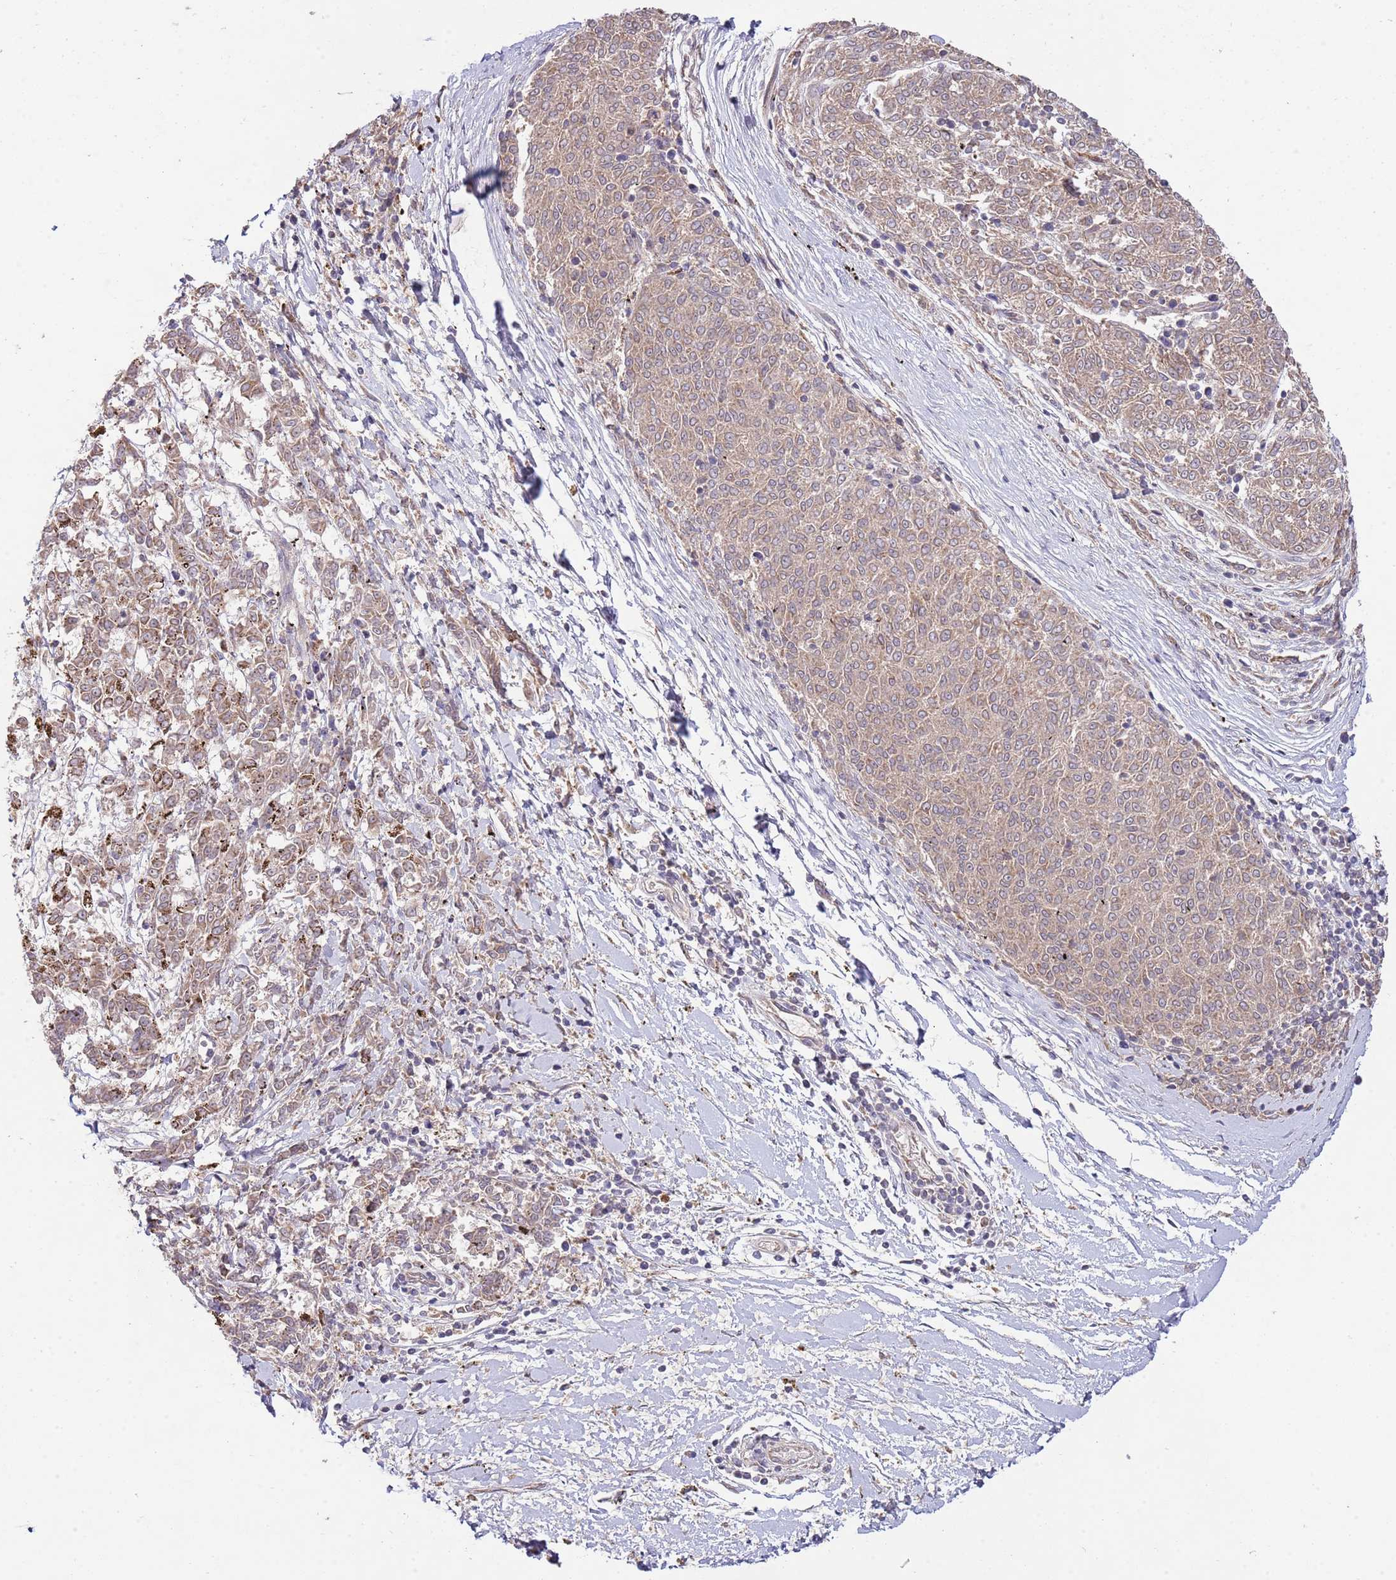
{"staining": {"intensity": "weak", "quantity": ">75%", "location": "cytoplasmic/membranous"}, "tissue": "melanoma", "cell_type": "Tumor cells", "image_type": "cancer", "snomed": [{"axis": "morphology", "description": "Malignant melanoma, NOS"}, {"axis": "topography", "description": "Skin"}], "caption": "Immunohistochemistry image of neoplastic tissue: human malignant melanoma stained using immunohistochemistry exhibits low levels of weak protein expression localized specifically in the cytoplasmic/membranous of tumor cells, appearing as a cytoplasmic/membranous brown color.", "gene": "IVD", "patient": {"sex": "female", "age": 72}}